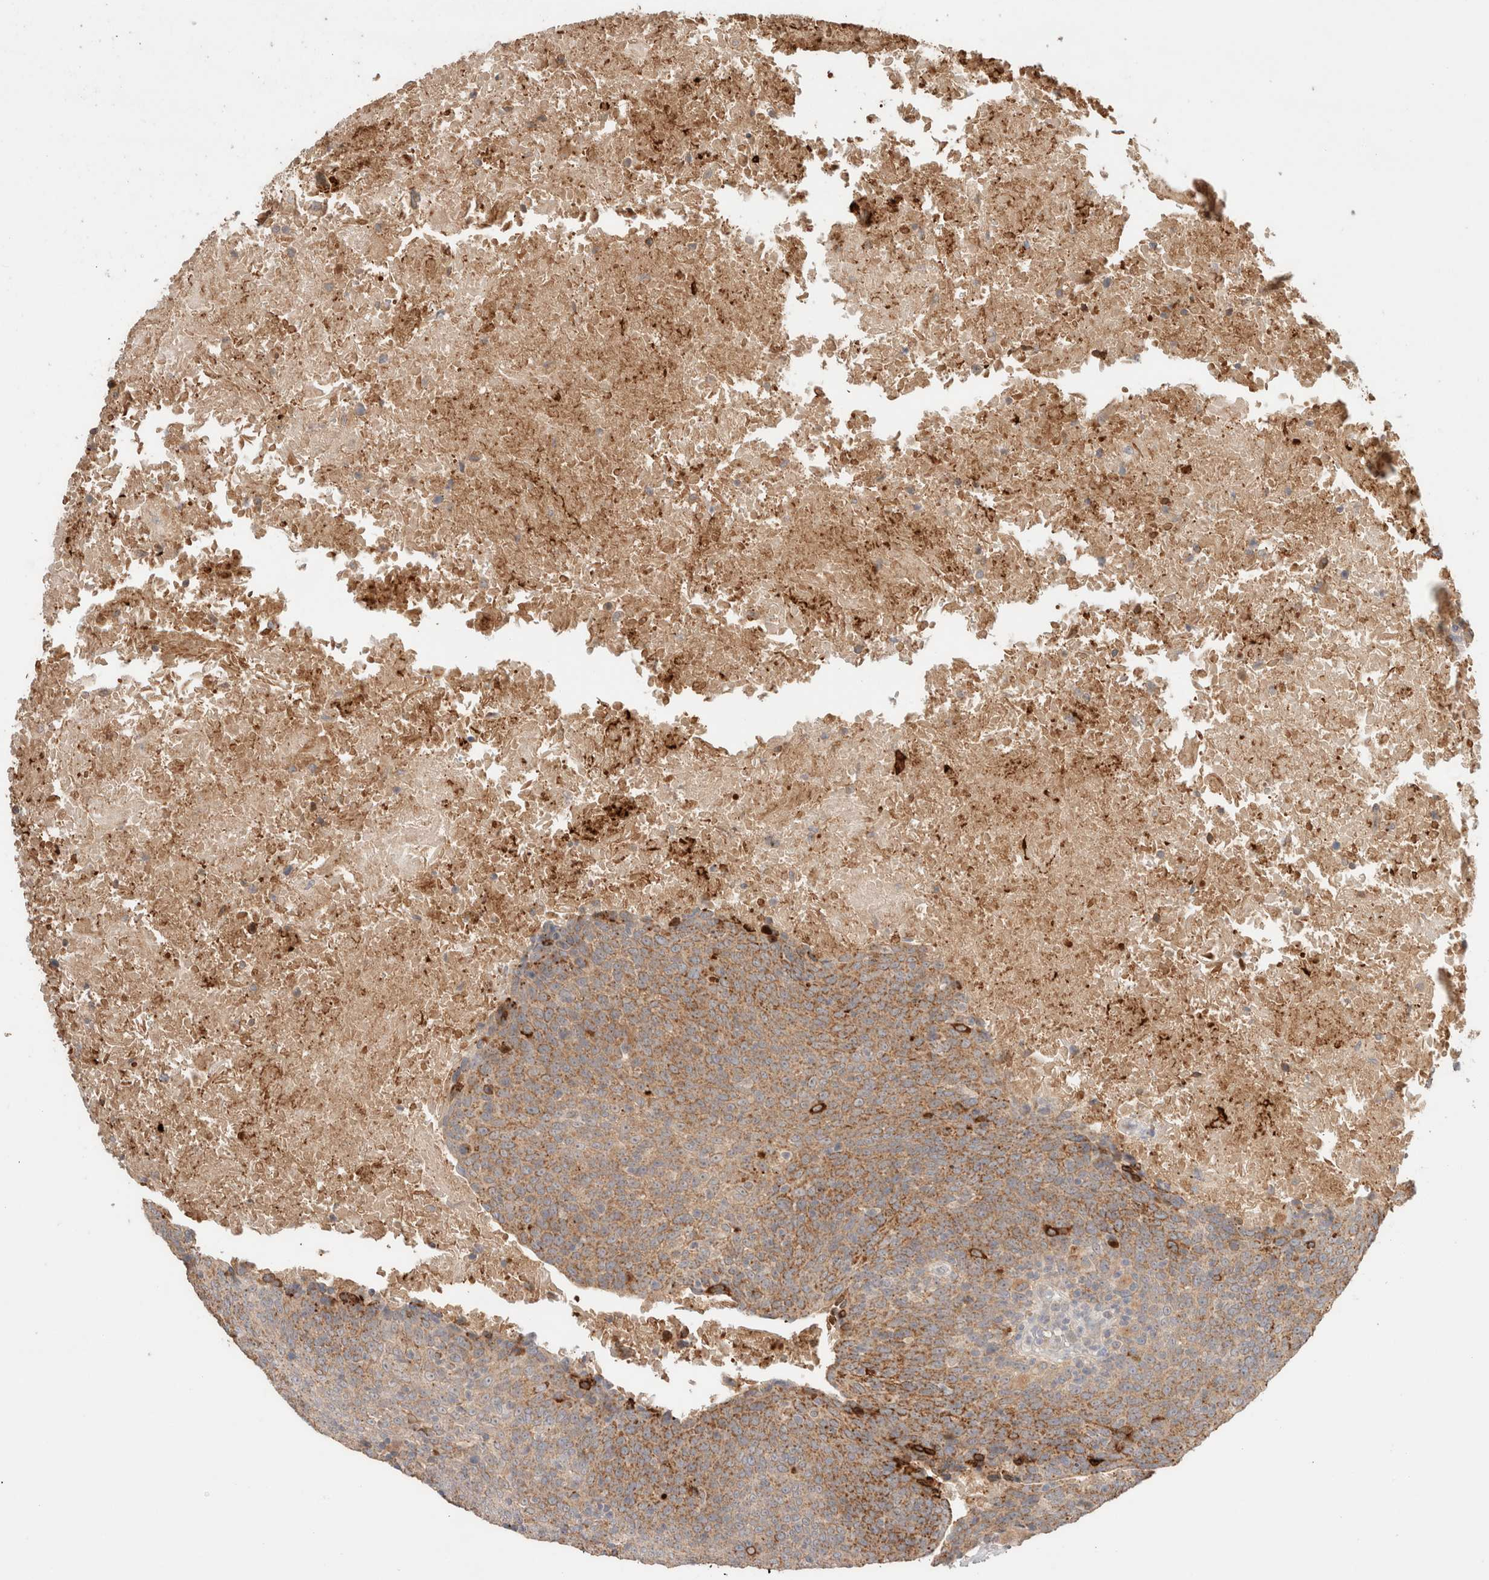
{"staining": {"intensity": "moderate", "quantity": ">75%", "location": "cytoplasmic/membranous"}, "tissue": "head and neck cancer", "cell_type": "Tumor cells", "image_type": "cancer", "snomed": [{"axis": "morphology", "description": "Squamous cell carcinoma, NOS"}, {"axis": "morphology", "description": "Squamous cell carcinoma, metastatic, NOS"}, {"axis": "topography", "description": "Lymph node"}, {"axis": "topography", "description": "Head-Neck"}], "caption": "IHC of head and neck squamous cell carcinoma reveals medium levels of moderate cytoplasmic/membranous expression in approximately >75% of tumor cells. The protein is shown in brown color, while the nuclei are stained blue.", "gene": "TRIM41", "patient": {"sex": "male", "age": 62}}